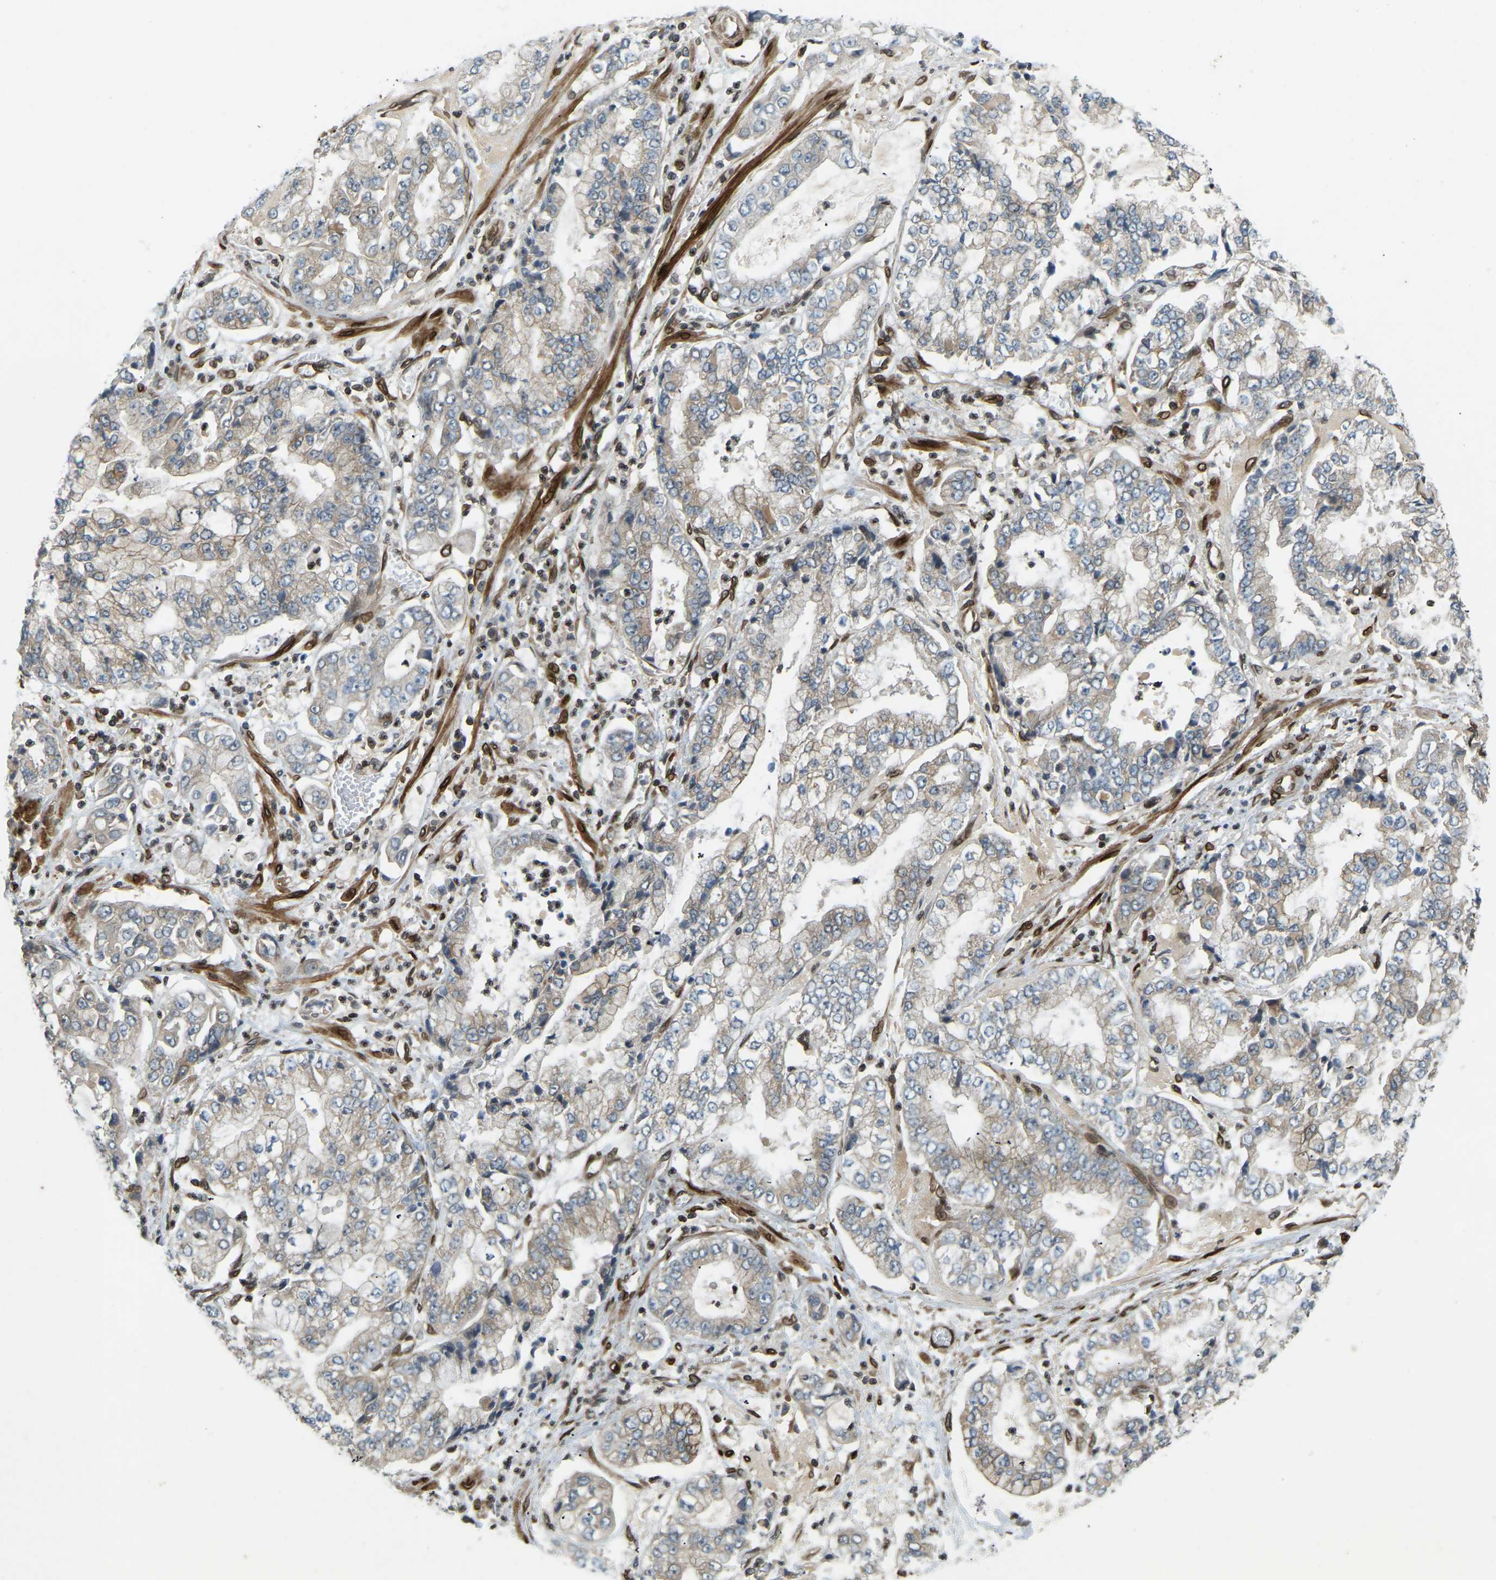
{"staining": {"intensity": "weak", "quantity": "25%-75%", "location": "cytoplasmic/membranous"}, "tissue": "stomach cancer", "cell_type": "Tumor cells", "image_type": "cancer", "snomed": [{"axis": "morphology", "description": "Adenocarcinoma, NOS"}, {"axis": "topography", "description": "Stomach"}], "caption": "This histopathology image displays adenocarcinoma (stomach) stained with immunohistochemistry to label a protein in brown. The cytoplasmic/membranous of tumor cells show weak positivity for the protein. Nuclei are counter-stained blue.", "gene": "SYNE1", "patient": {"sex": "male", "age": 76}}